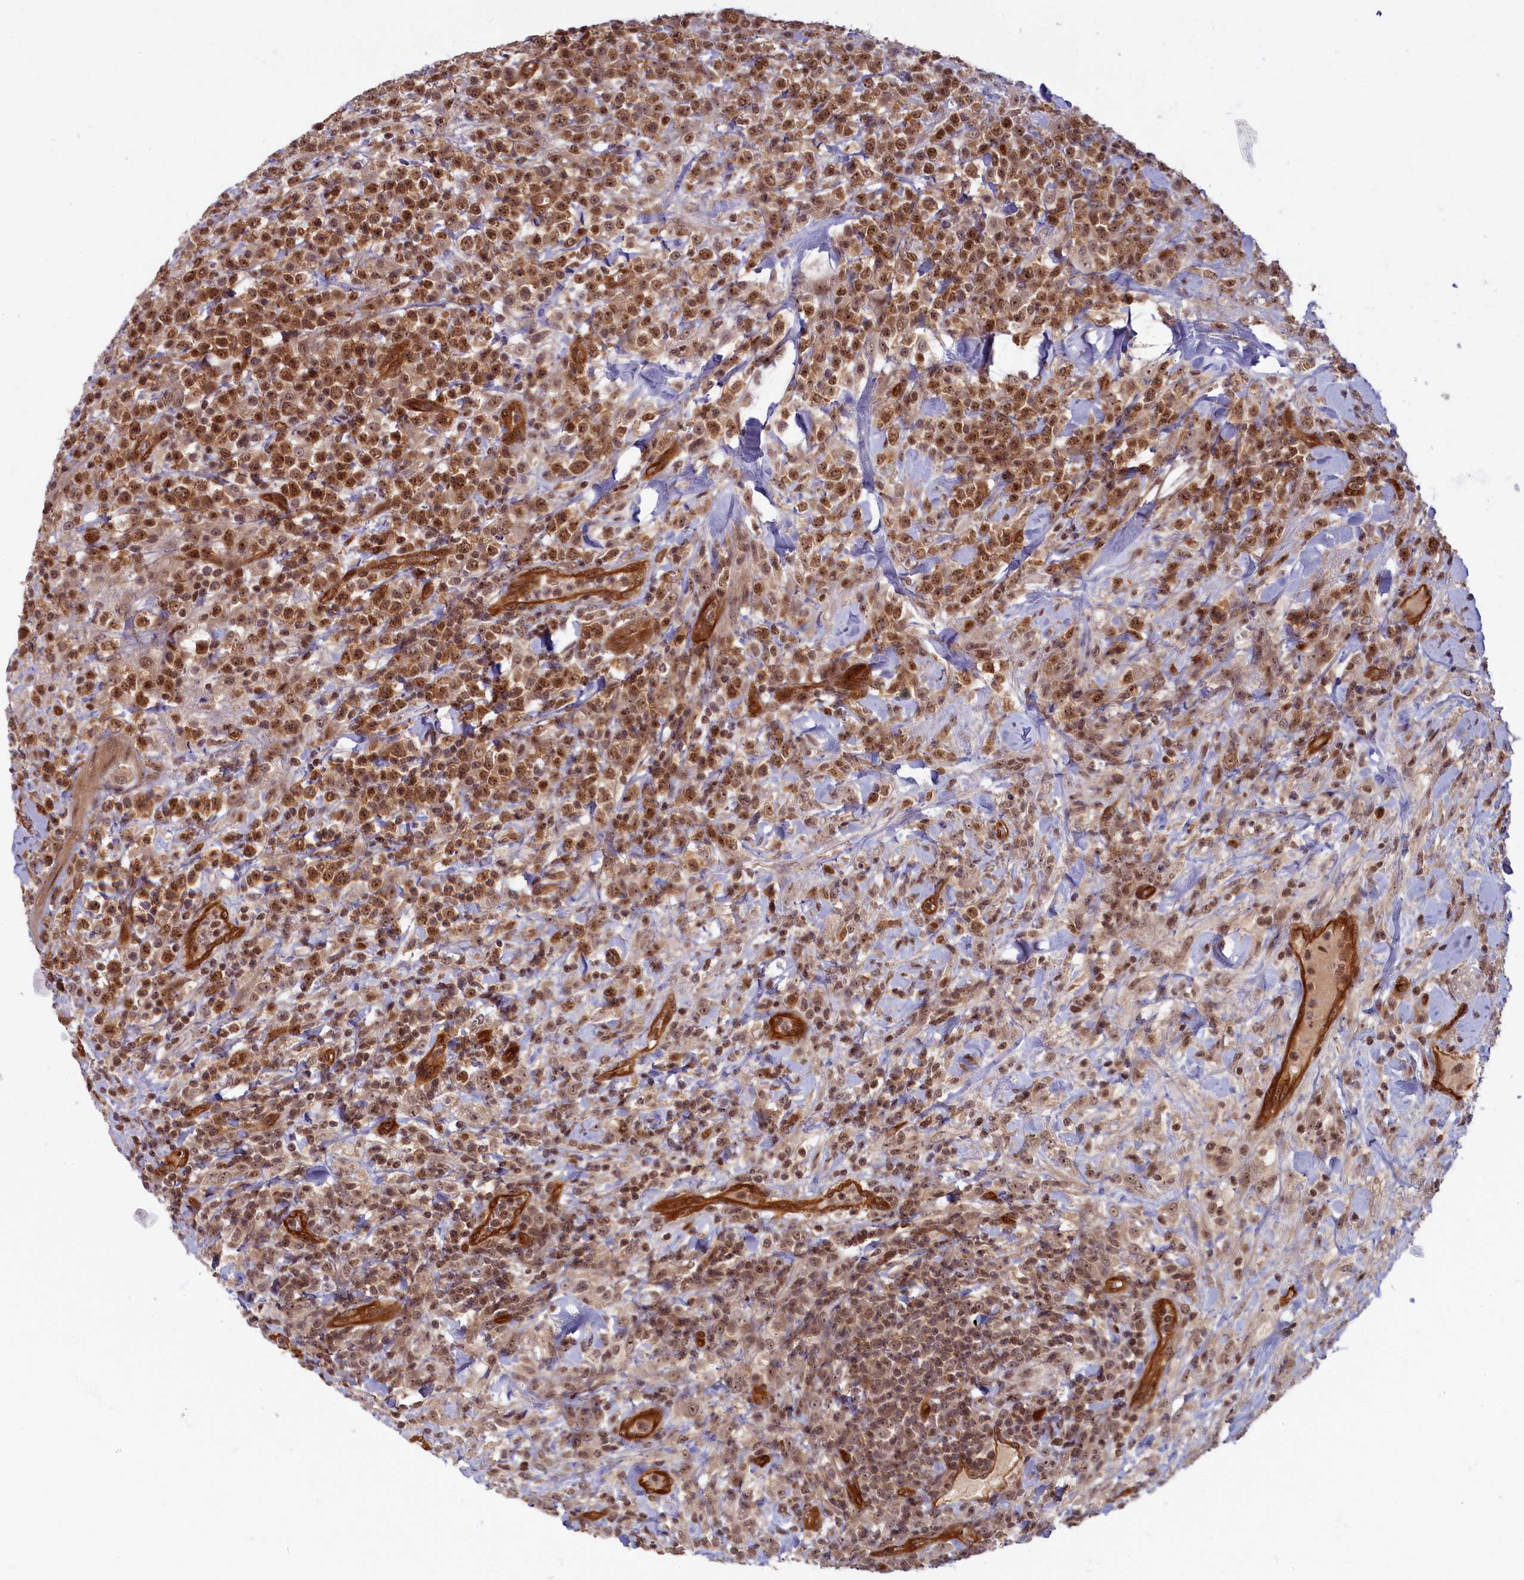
{"staining": {"intensity": "strong", "quantity": ">75%", "location": "nuclear"}, "tissue": "lymphoma", "cell_type": "Tumor cells", "image_type": "cancer", "snomed": [{"axis": "morphology", "description": "Malignant lymphoma, non-Hodgkin's type, High grade"}, {"axis": "topography", "description": "Colon"}], "caption": "Immunohistochemical staining of human malignant lymphoma, non-Hodgkin's type (high-grade) reveals high levels of strong nuclear positivity in about >75% of tumor cells.", "gene": "SNRK", "patient": {"sex": "female", "age": 53}}